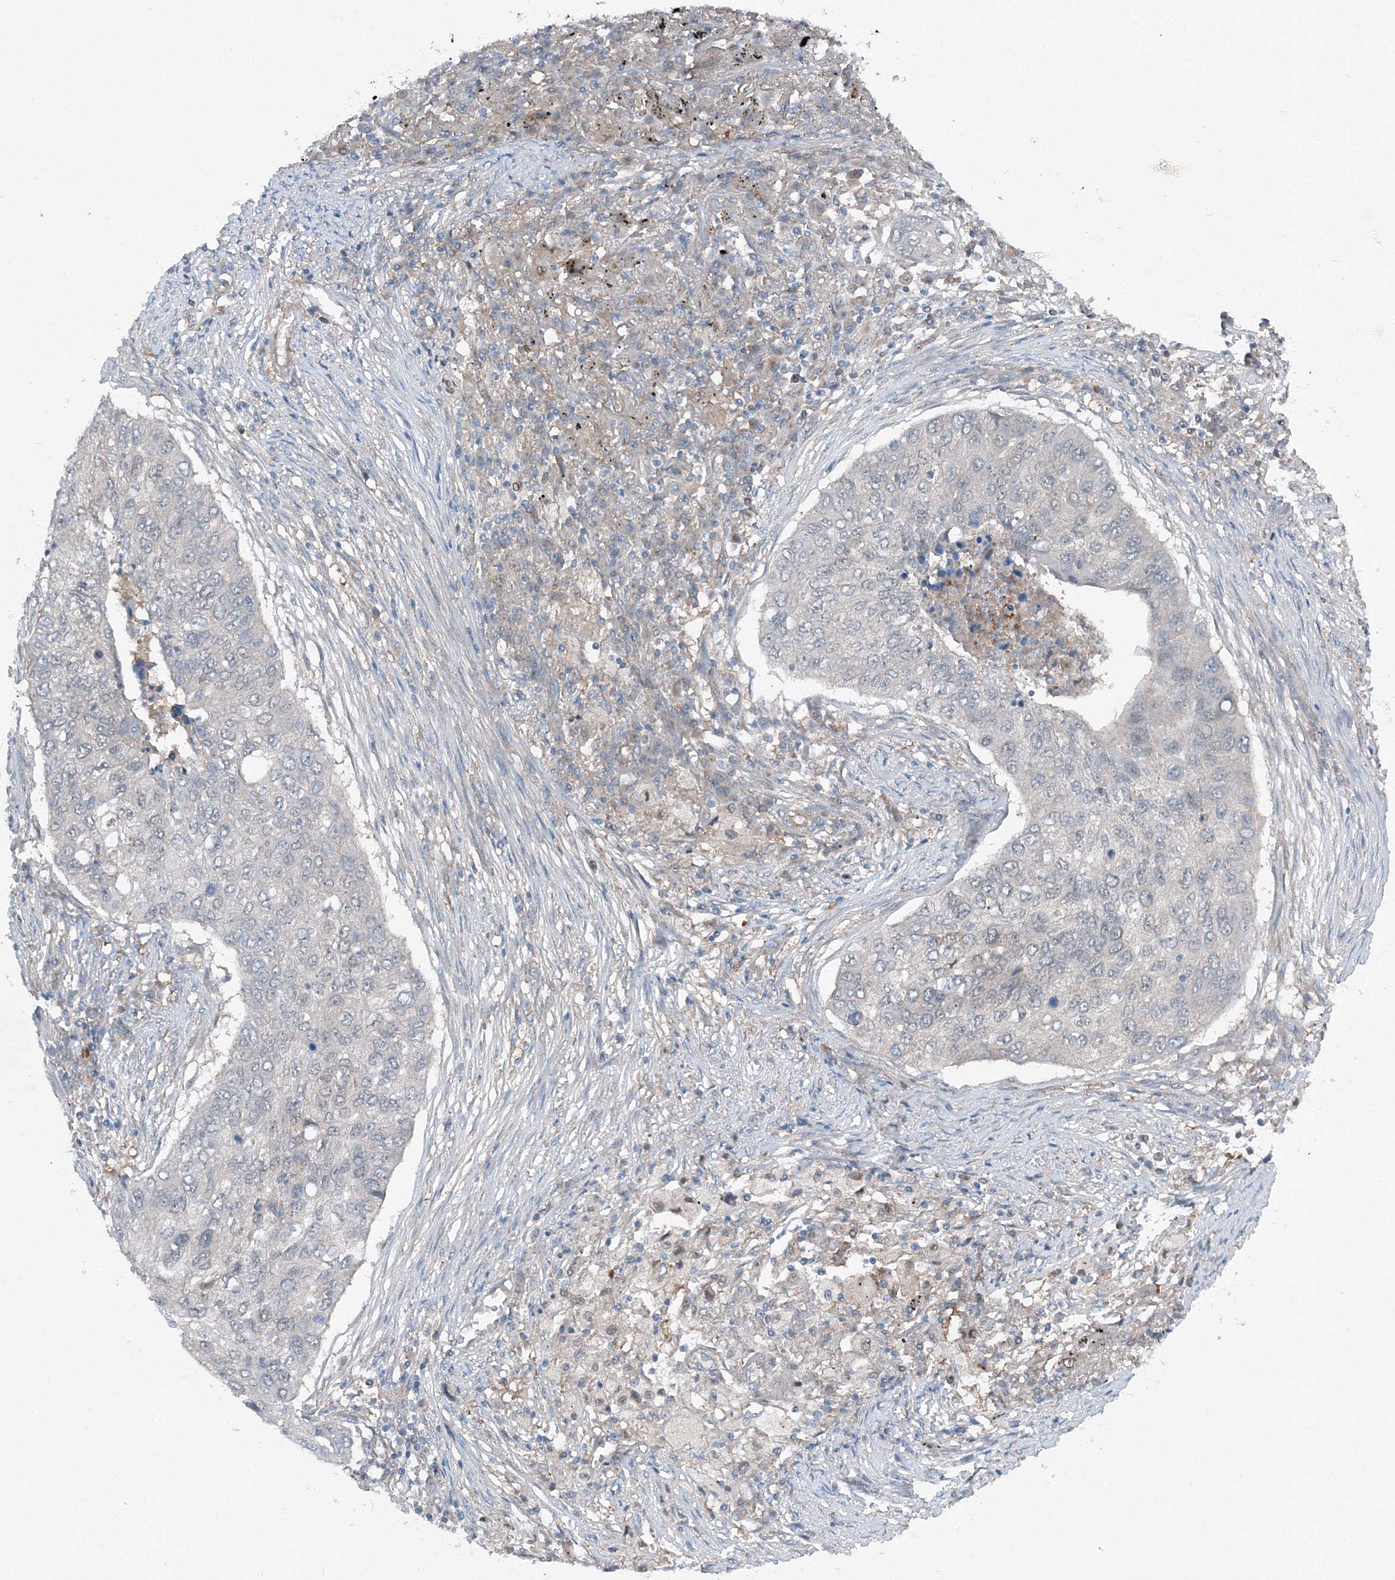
{"staining": {"intensity": "negative", "quantity": "none", "location": "none"}, "tissue": "lung cancer", "cell_type": "Tumor cells", "image_type": "cancer", "snomed": [{"axis": "morphology", "description": "Squamous cell carcinoma, NOS"}, {"axis": "topography", "description": "Lung"}], "caption": "Tumor cells are negative for protein expression in human lung cancer.", "gene": "TPRKB", "patient": {"sex": "female", "age": 63}}